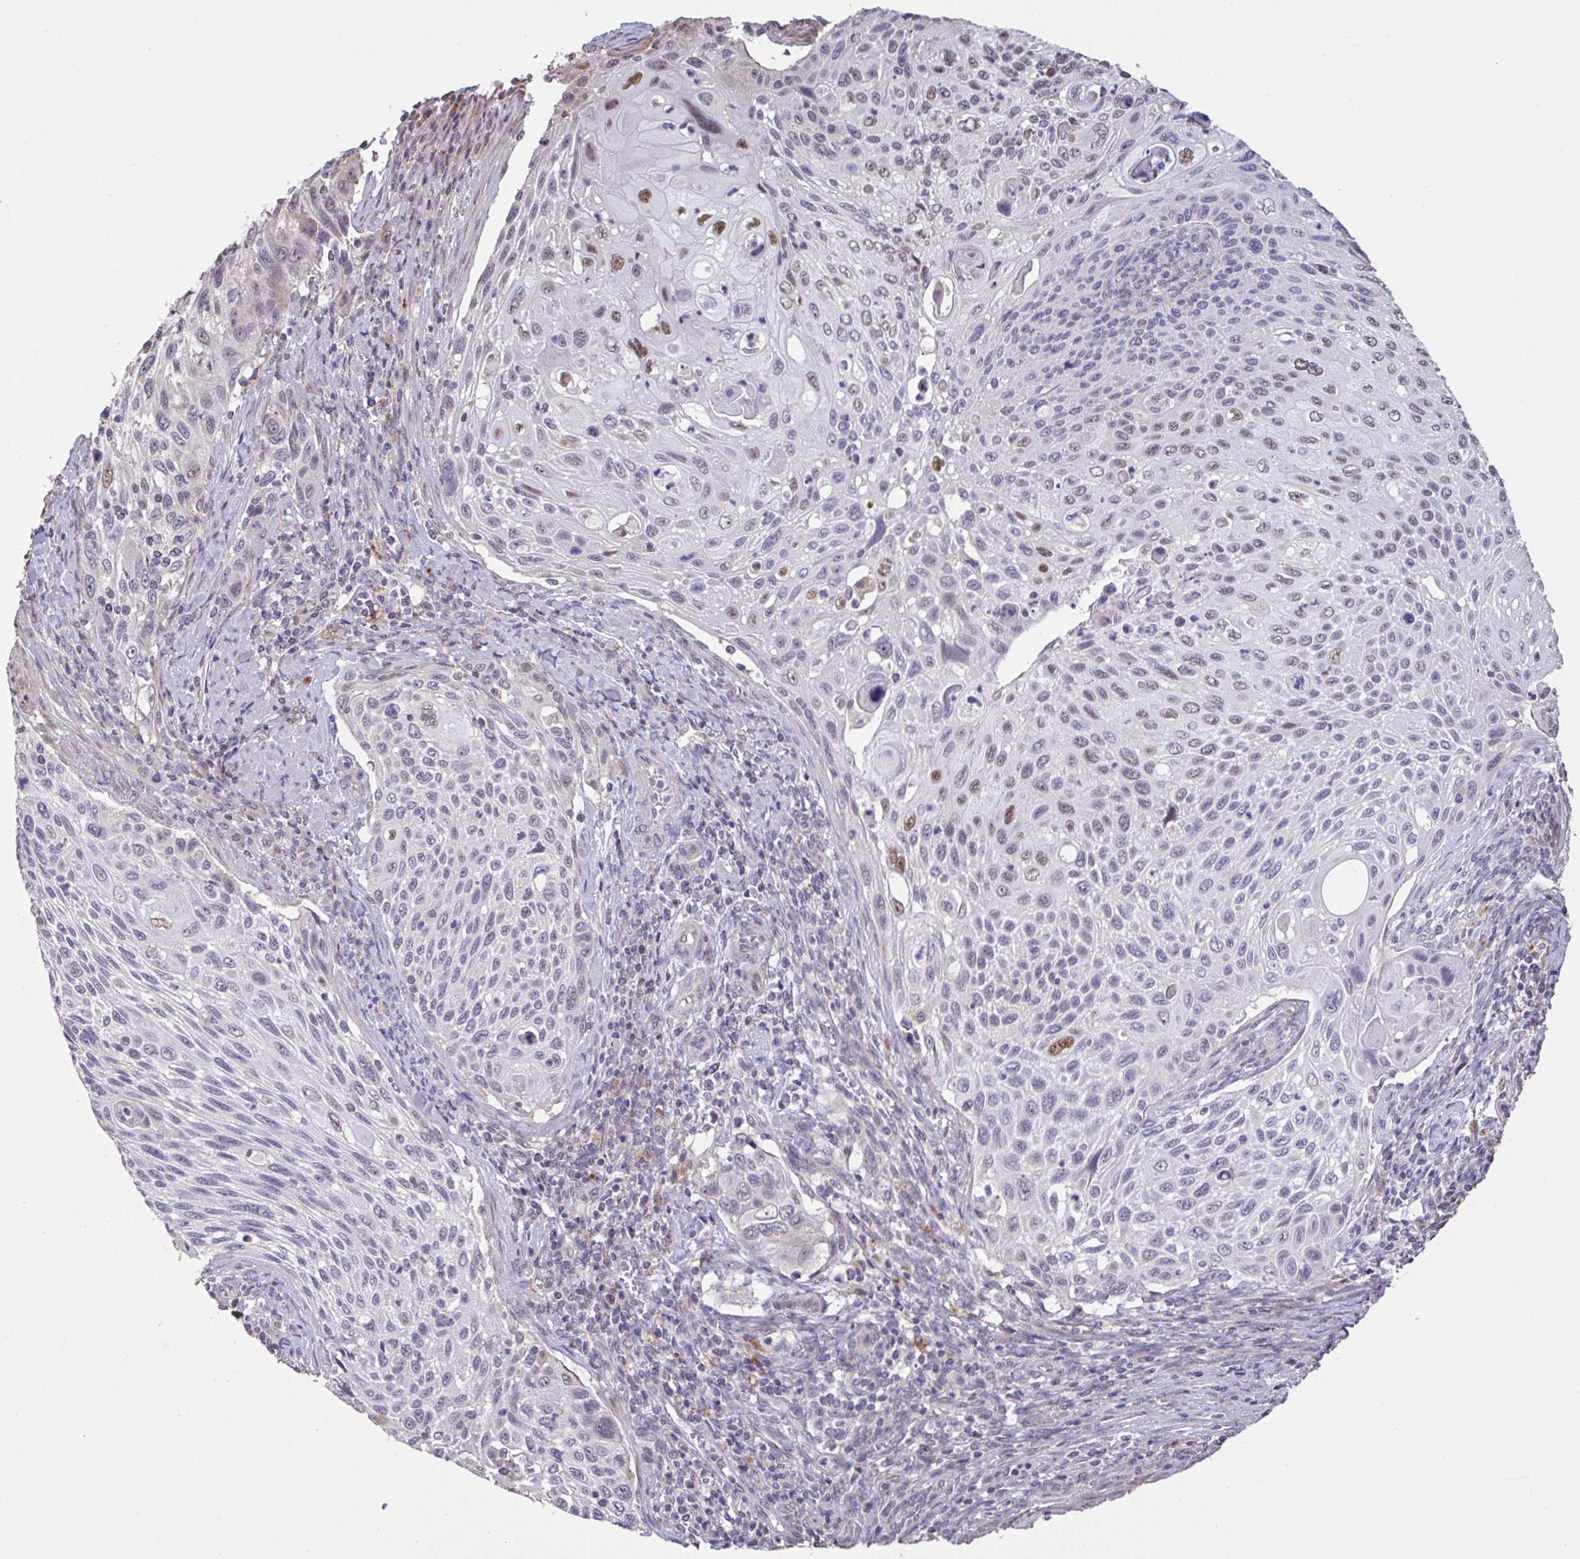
{"staining": {"intensity": "moderate", "quantity": "<25%", "location": "nuclear"}, "tissue": "cervical cancer", "cell_type": "Tumor cells", "image_type": "cancer", "snomed": [{"axis": "morphology", "description": "Squamous cell carcinoma, NOS"}, {"axis": "topography", "description": "Cervix"}], "caption": "The immunohistochemical stain labels moderate nuclear staining in tumor cells of cervical cancer (squamous cell carcinoma) tissue. (DAB (3,3'-diaminobenzidine) = brown stain, brightfield microscopy at high magnification).", "gene": "DDX39A", "patient": {"sex": "female", "age": 70}}